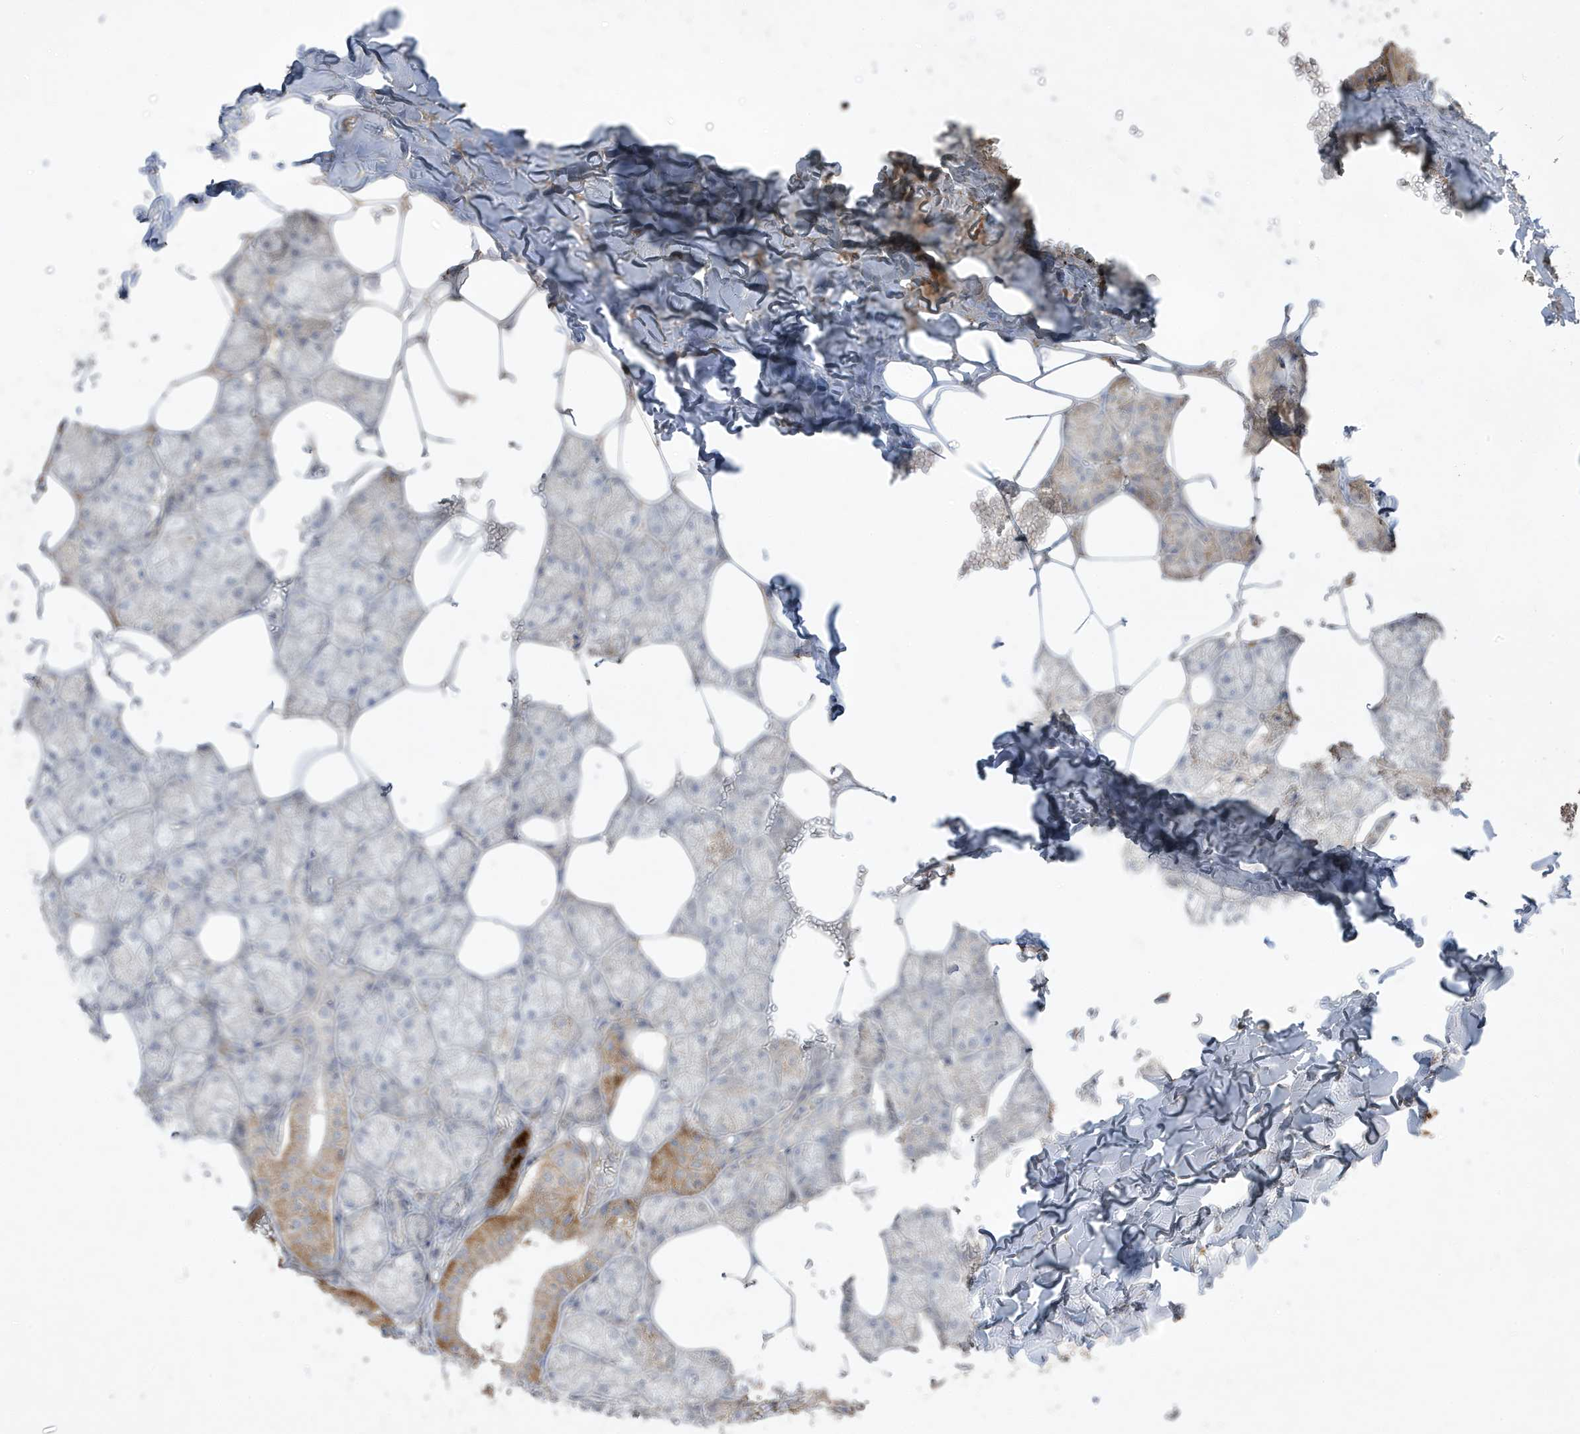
{"staining": {"intensity": "moderate", "quantity": "<25%", "location": "cytoplasmic/membranous"}, "tissue": "salivary gland", "cell_type": "Glandular cells", "image_type": "normal", "snomed": [{"axis": "morphology", "description": "Normal tissue, NOS"}, {"axis": "topography", "description": "Salivary gland"}], "caption": "This histopathology image shows unremarkable salivary gland stained with IHC to label a protein in brown. The cytoplasmic/membranous of glandular cells show moderate positivity for the protein. Nuclei are counter-stained blue.", "gene": "RGL4", "patient": {"sex": "male", "age": 62}}